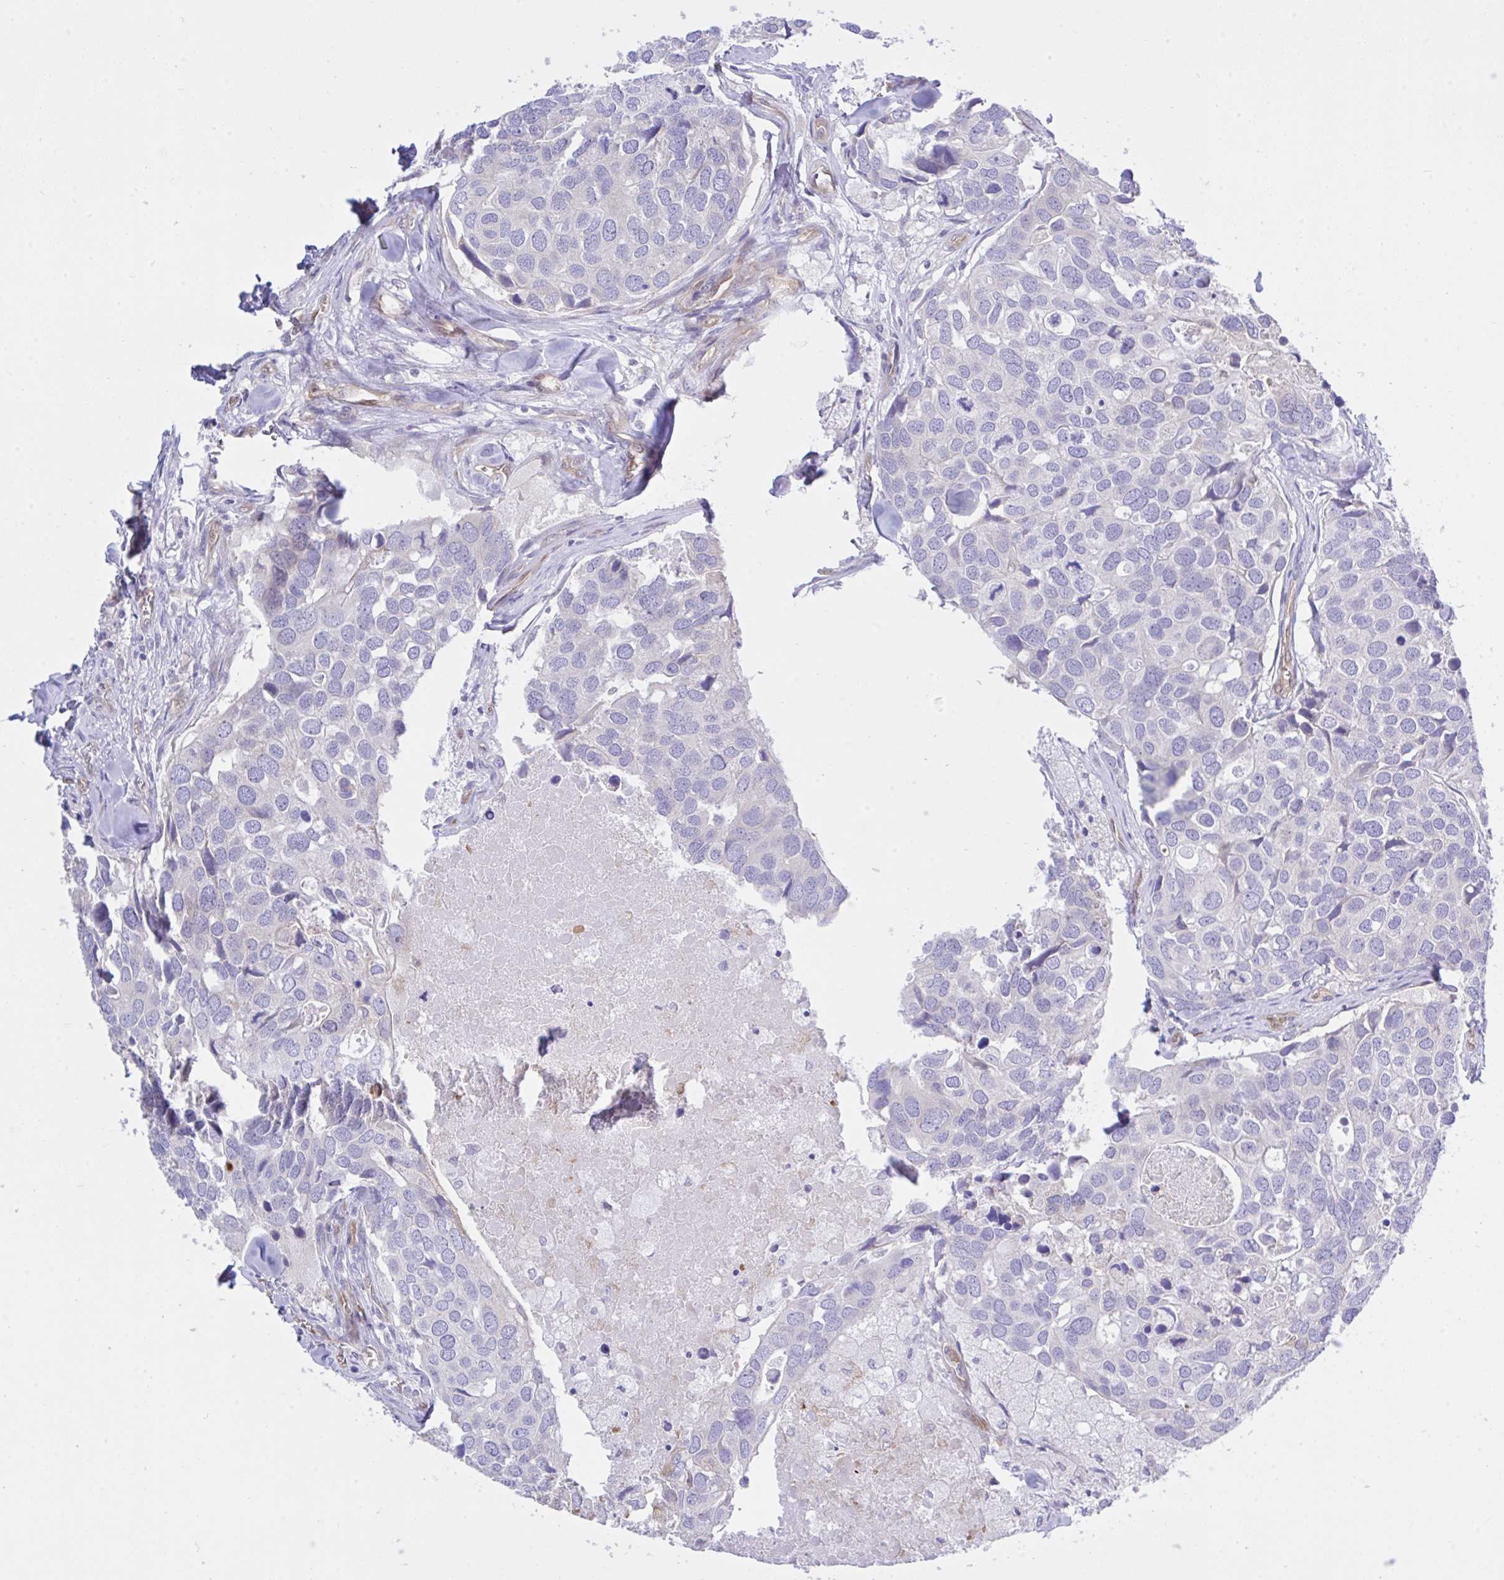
{"staining": {"intensity": "negative", "quantity": "none", "location": "none"}, "tissue": "breast cancer", "cell_type": "Tumor cells", "image_type": "cancer", "snomed": [{"axis": "morphology", "description": "Duct carcinoma"}, {"axis": "topography", "description": "Breast"}], "caption": "The photomicrograph displays no staining of tumor cells in infiltrating ductal carcinoma (breast).", "gene": "EEF1A2", "patient": {"sex": "female", "age": 83}}